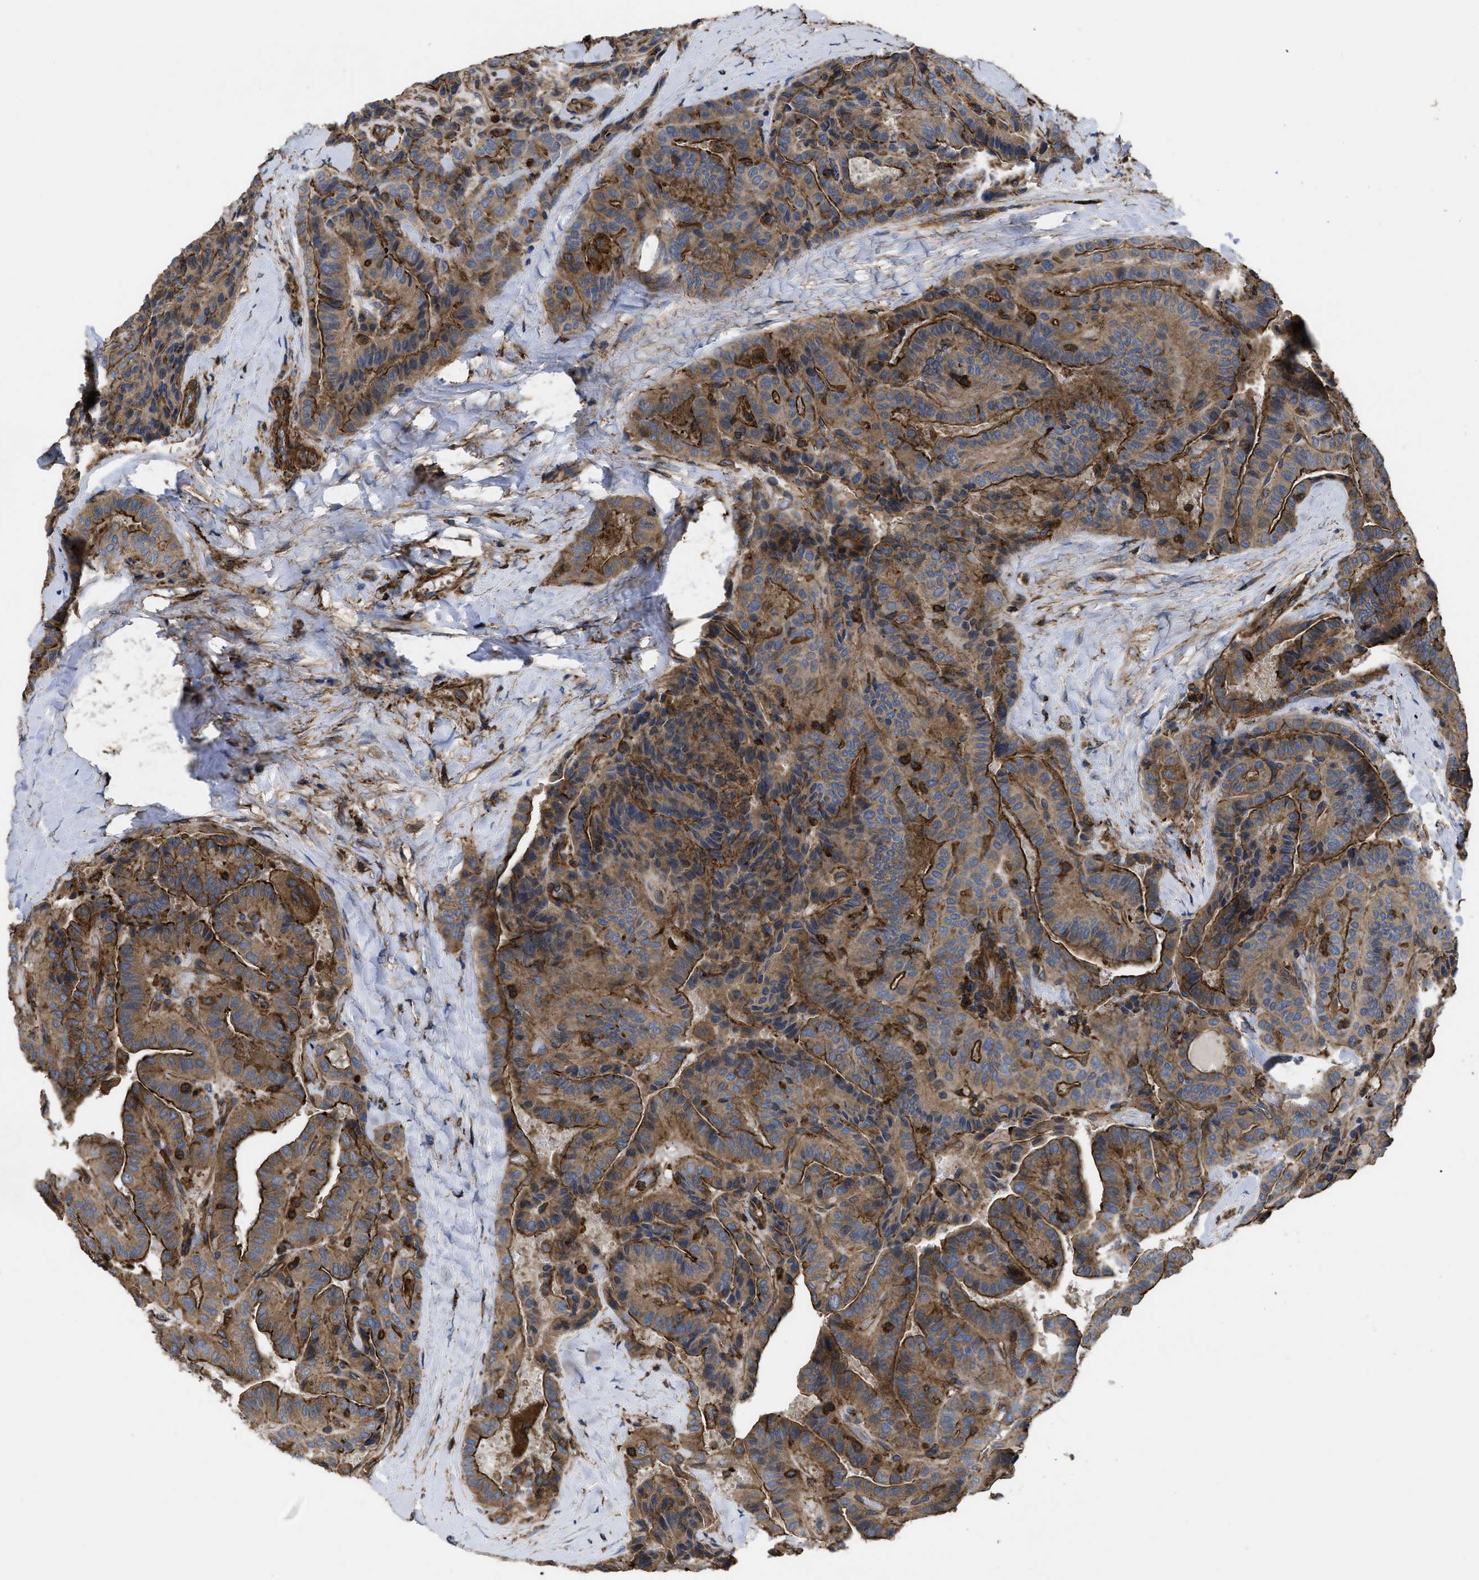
{"staining": {"intensity": "strong", "quantity": ">75%", "location": "cytoplasmic/membranous"}, "tissue": "thyroid cancer", "cell_type": "Tumor cells", "image_type": "cancer", "snomed": [{"axis": "morphology", "description": "Papillary adenocarcinoma, NOS"}, {"axis": "topography", "description": "Thyroid gland"}], "caption": "Immunohistochemistry (IHC) (DAB (3,3'-diaminobenzidine)) staining of human thyroid cancer reveals strong cytoplasmic/membranous protein positivity in approximately >75% of tumor cells. The staining is performed using DAB brown chromogen to label protein expression. The nuclei are counter-stained blue using hematoxylin.", "gene": "SCUBE2", "patient": {"sex": "male", "age": 77}}